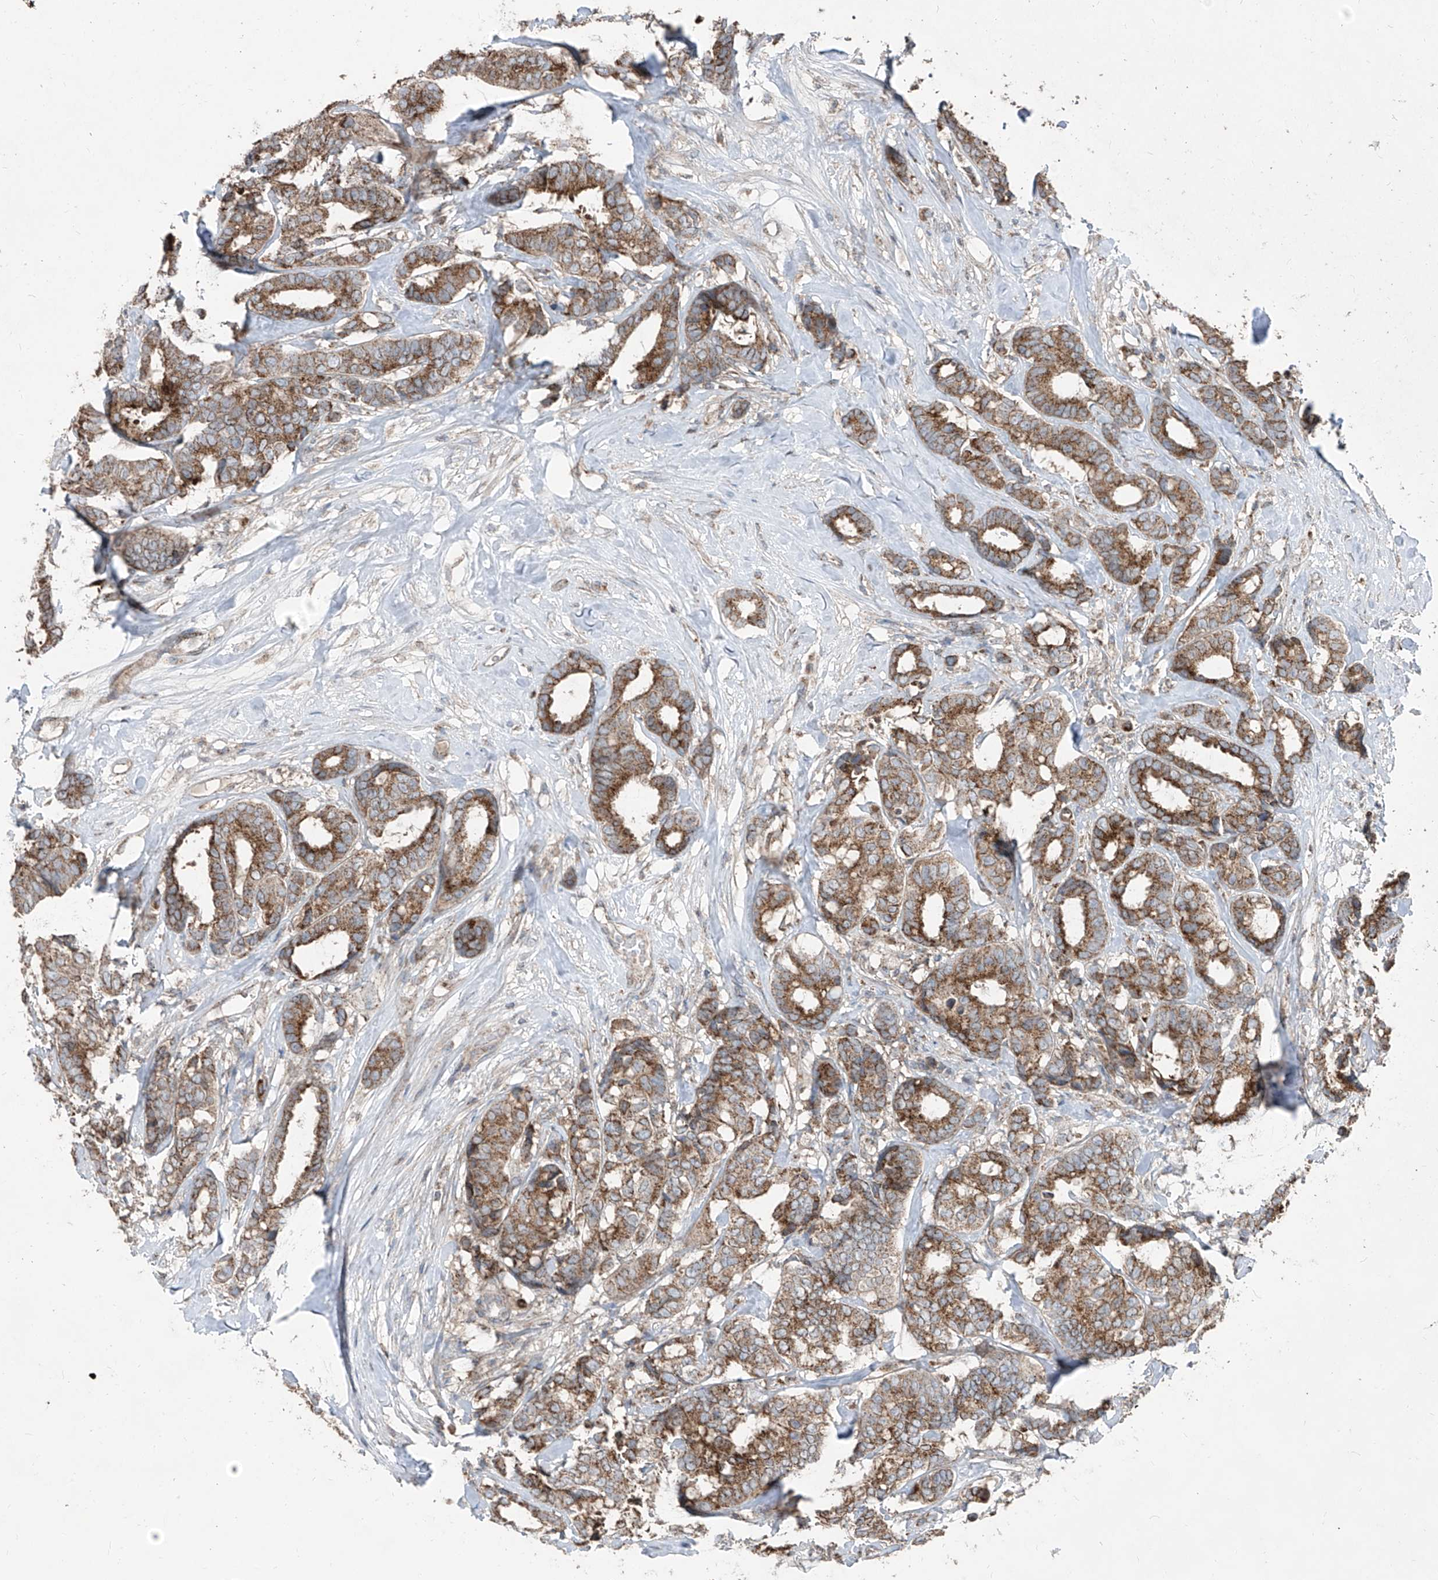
{"staining": {"intensity": "strong", "quantity": ">75%", "location": "cytoplasmic/membranous"}, "tissue": "breast cancer", "cell_type": "Tumor cells", "image_type": "cancer", "snomed": [{"axis": "morphology", "description": "Duct carcinoma"}, {"axis": "topography", "description": "Breast"}], "caption": "Breast infiltrating ductal carcinoma was stained to show a protein in brown. There is high levels of strong cytoplasmic/membranous expression in about >75% of tumor cells.", "gene": "ABCD3", "patient": {"sex": "female", "age": 87}}